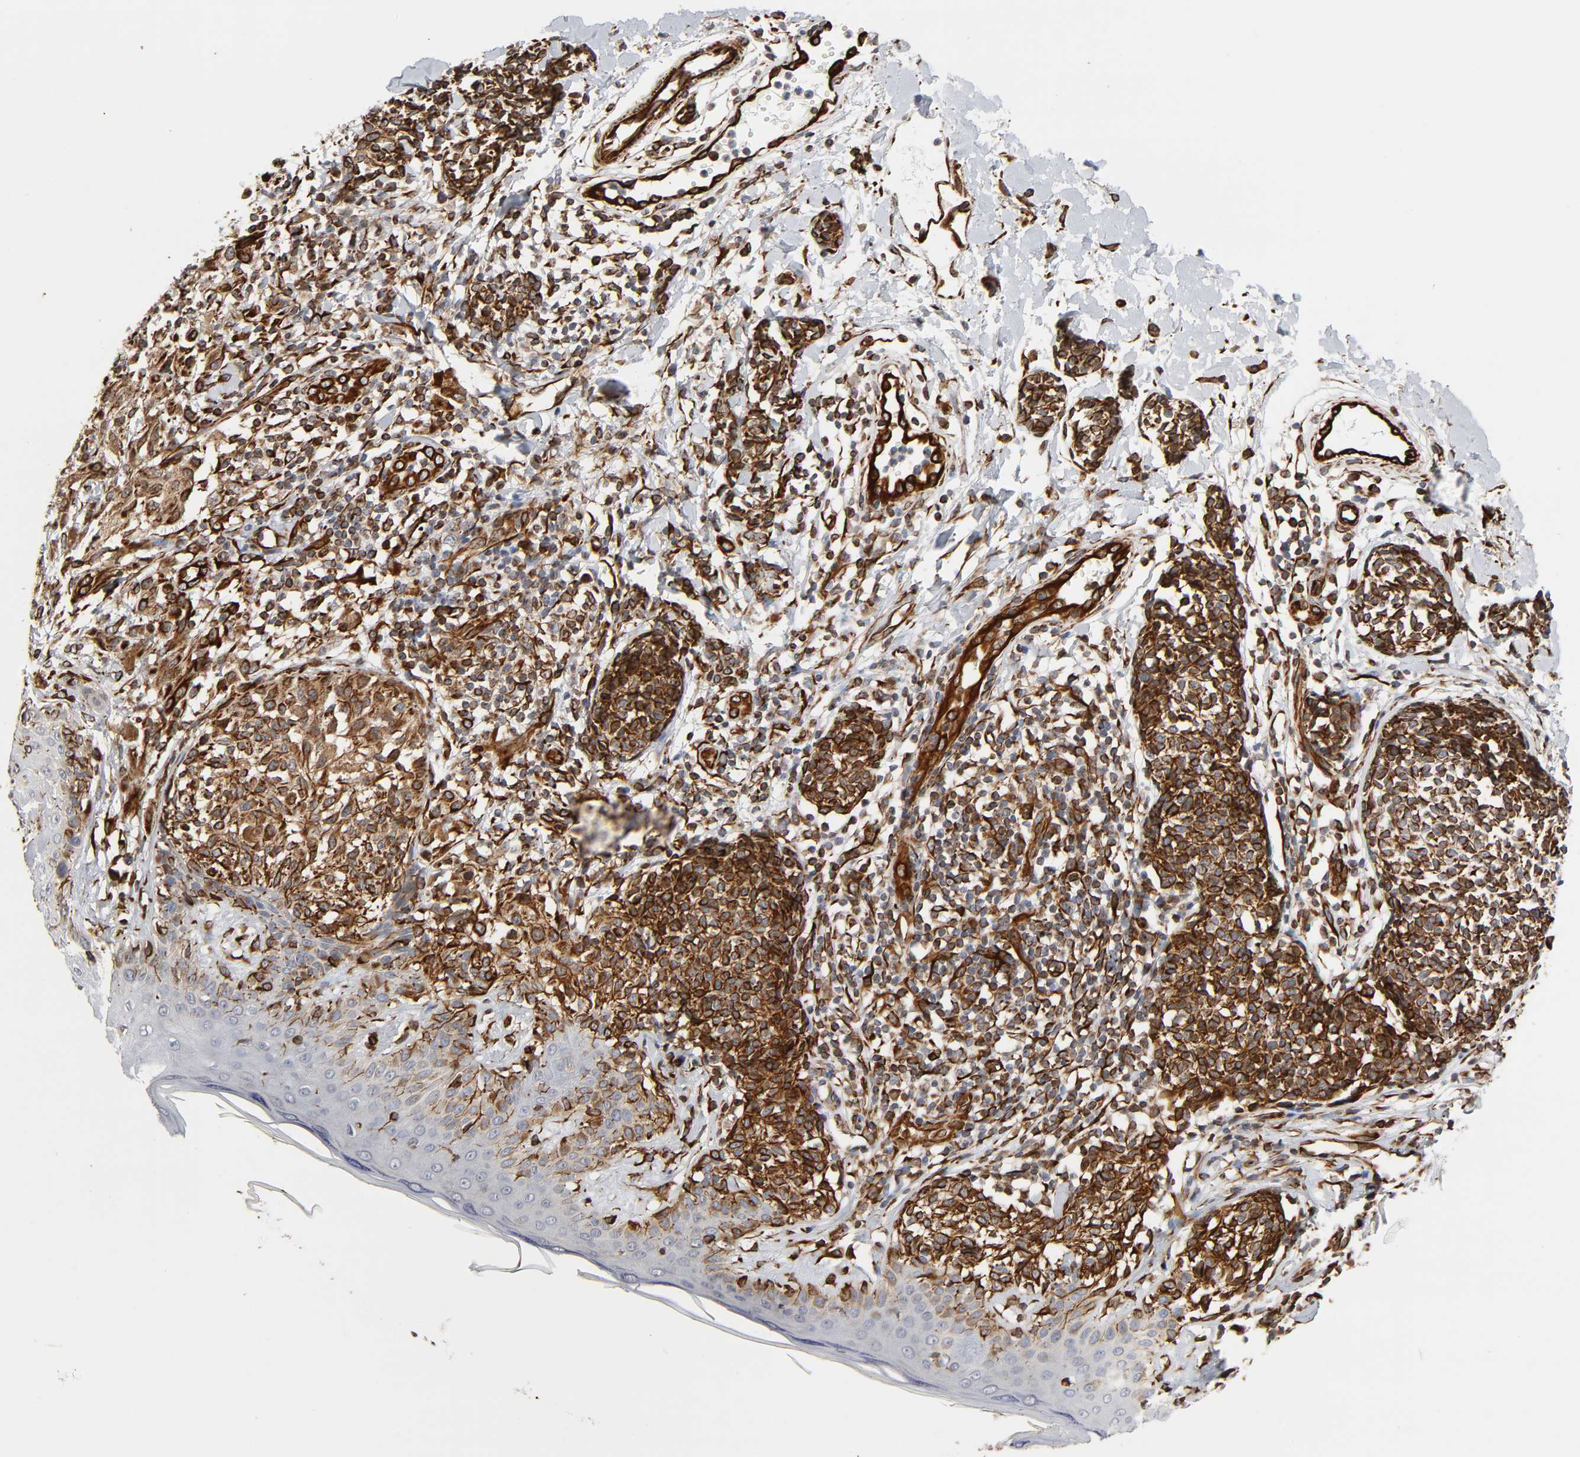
{"staining": {"intensity": "strong", "quantity": ">75%", "location": "cytoplasmic/membranous"}, "tissue": "melanoma", "cell_type": "Tumor cells", "image_type": "cancer", "snomed": [{"axis": "morphology", "description": "Malignant melanoma, NOS"}, {"axis": "topography", "description": "Skin"}], "caption": "DAB immunohistochemical staining of malignant melanoma demonstrates strong cytoplasmic/membranous protein positivity in approximately >75% of tumor cells.", "gene": "FAM118A", "patient": {"sex": "female", "age": 77}}